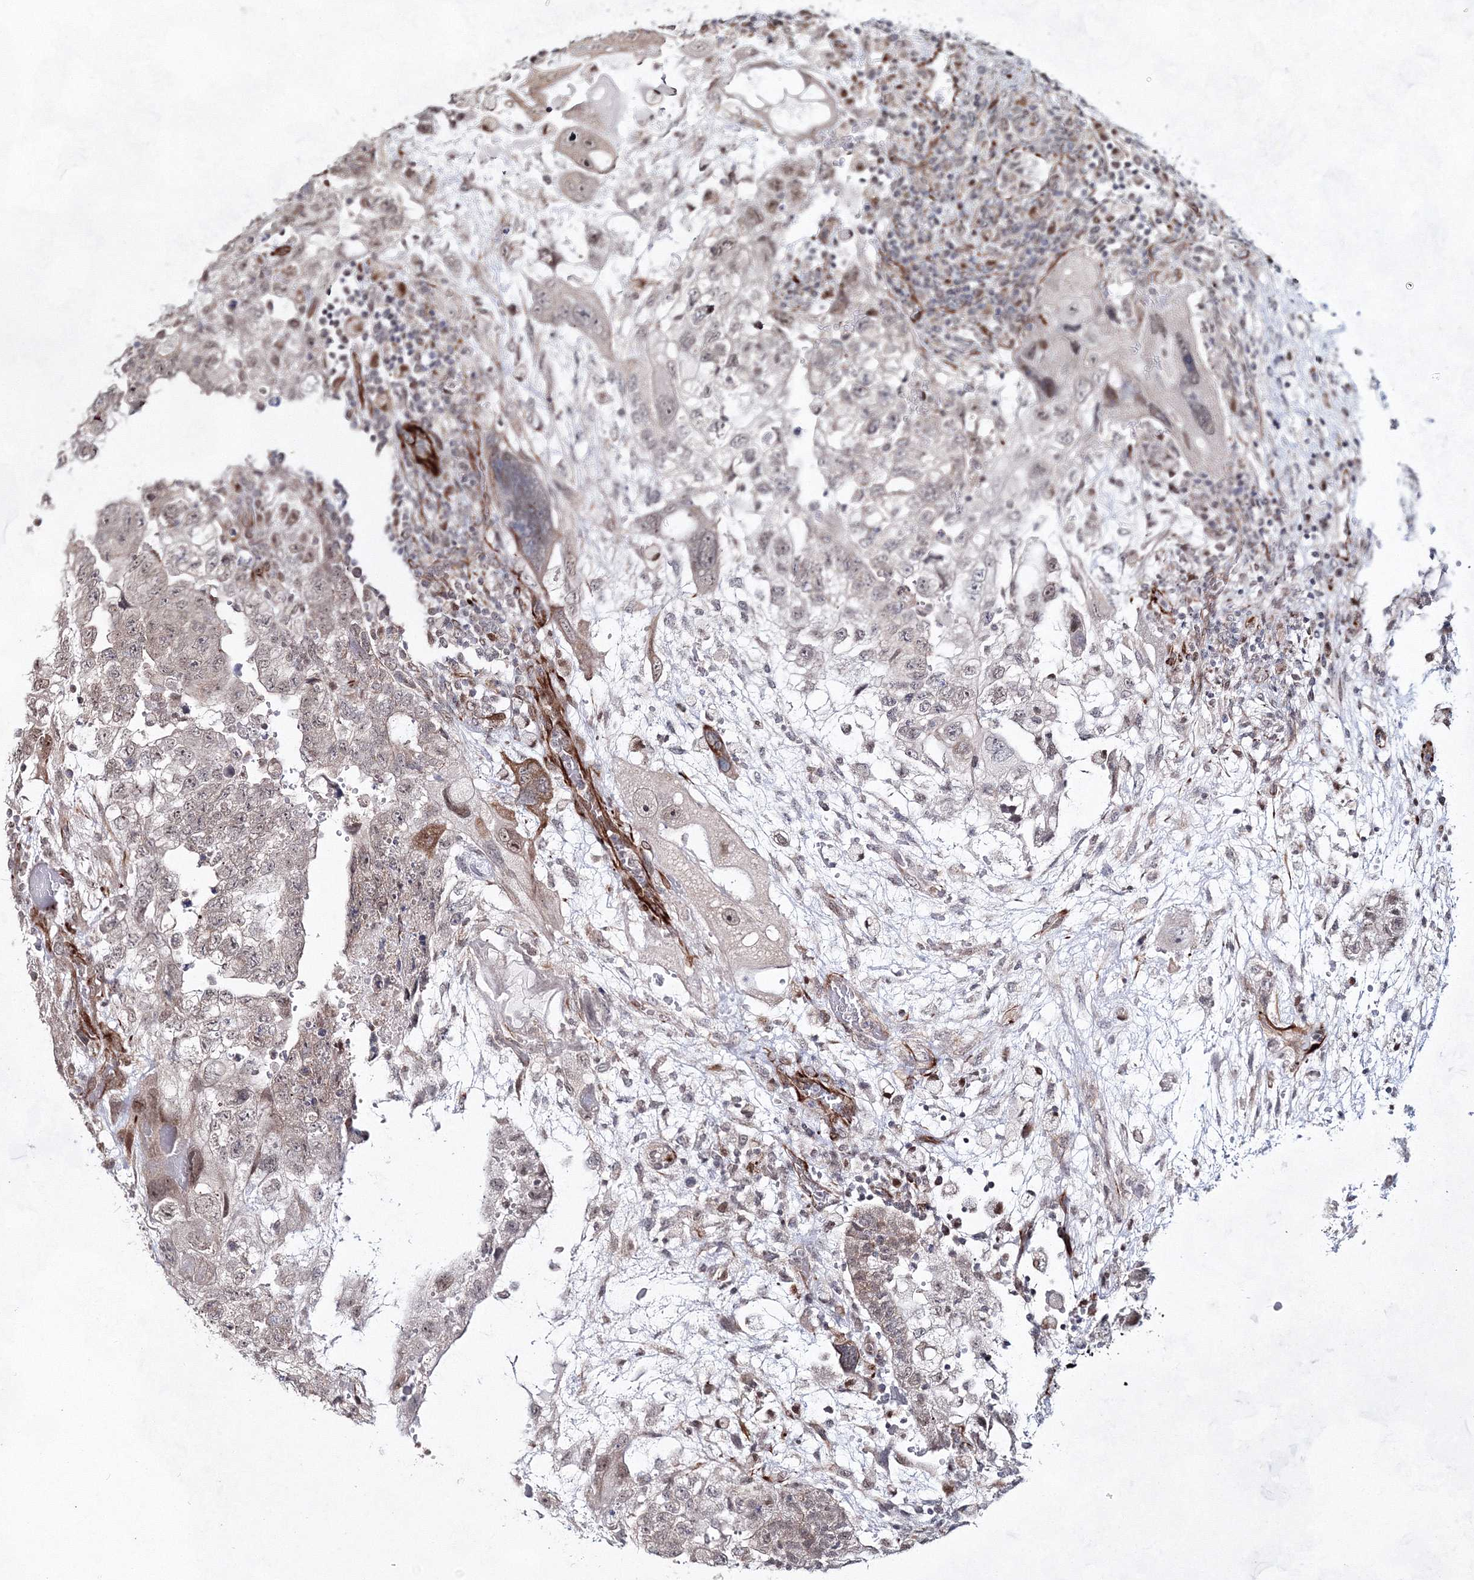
{"staining": {"intensity": "weak", "quantity": "<25%", "location": "nuclear"}, "tissue": "testis cancer", "cell_type": "Tumor cells", "image_type": "cancer", "snomed": [{"axis": "morphology", "description": "Carcinoma, Embryonal, NOS"}, {"axis": "topography", "description": "Testis"}], "caption": "Immunohistochemical staining of testis cancer (embryonal carcinoma) demonstrates no significant staining in tumor cells.", "gene": "SNIP1", "patient": {"sex": "male", "age": 36}}